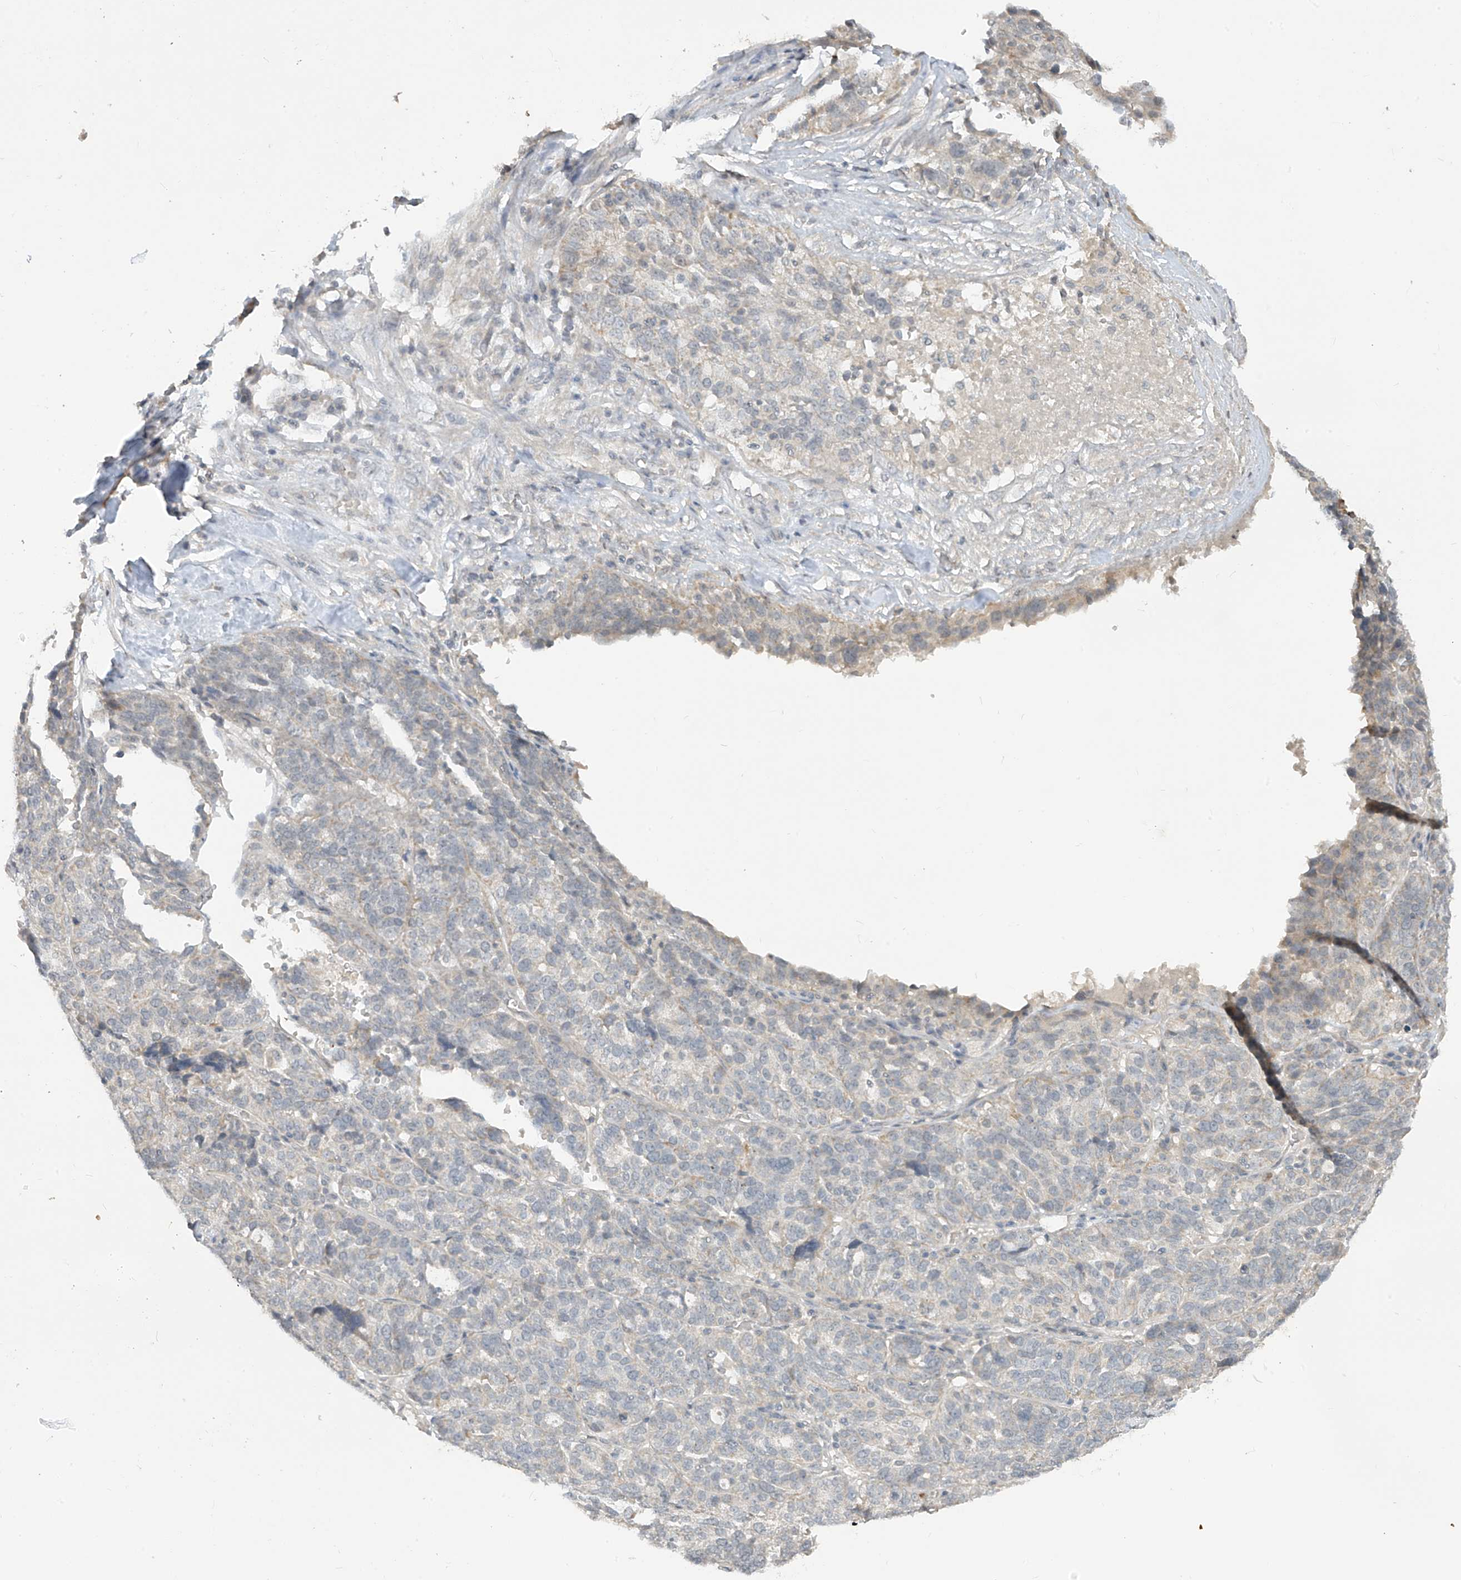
{"staining": {"intensity": "negative", "quantity": "none", "location": "none"}, "tissue": "ovarian cancer", "cell_type": "Tumor cells", "image_type": "cancer", "snomed": [{"axis": "morphology", "description": "Cystadenocarcinoma, serous, NOS"}, {"axis": "topography", "description": "Ovary"}], "caption": "There is no significant staining in tumor cells of serous cystadenocarcinoma (ovarian). The staining is performed using DAB brown chromogen with nuclei counter-stained in using hematoxylin.", "gene": "DGKQ", "patient": {"sex": "female", "age": 59}}